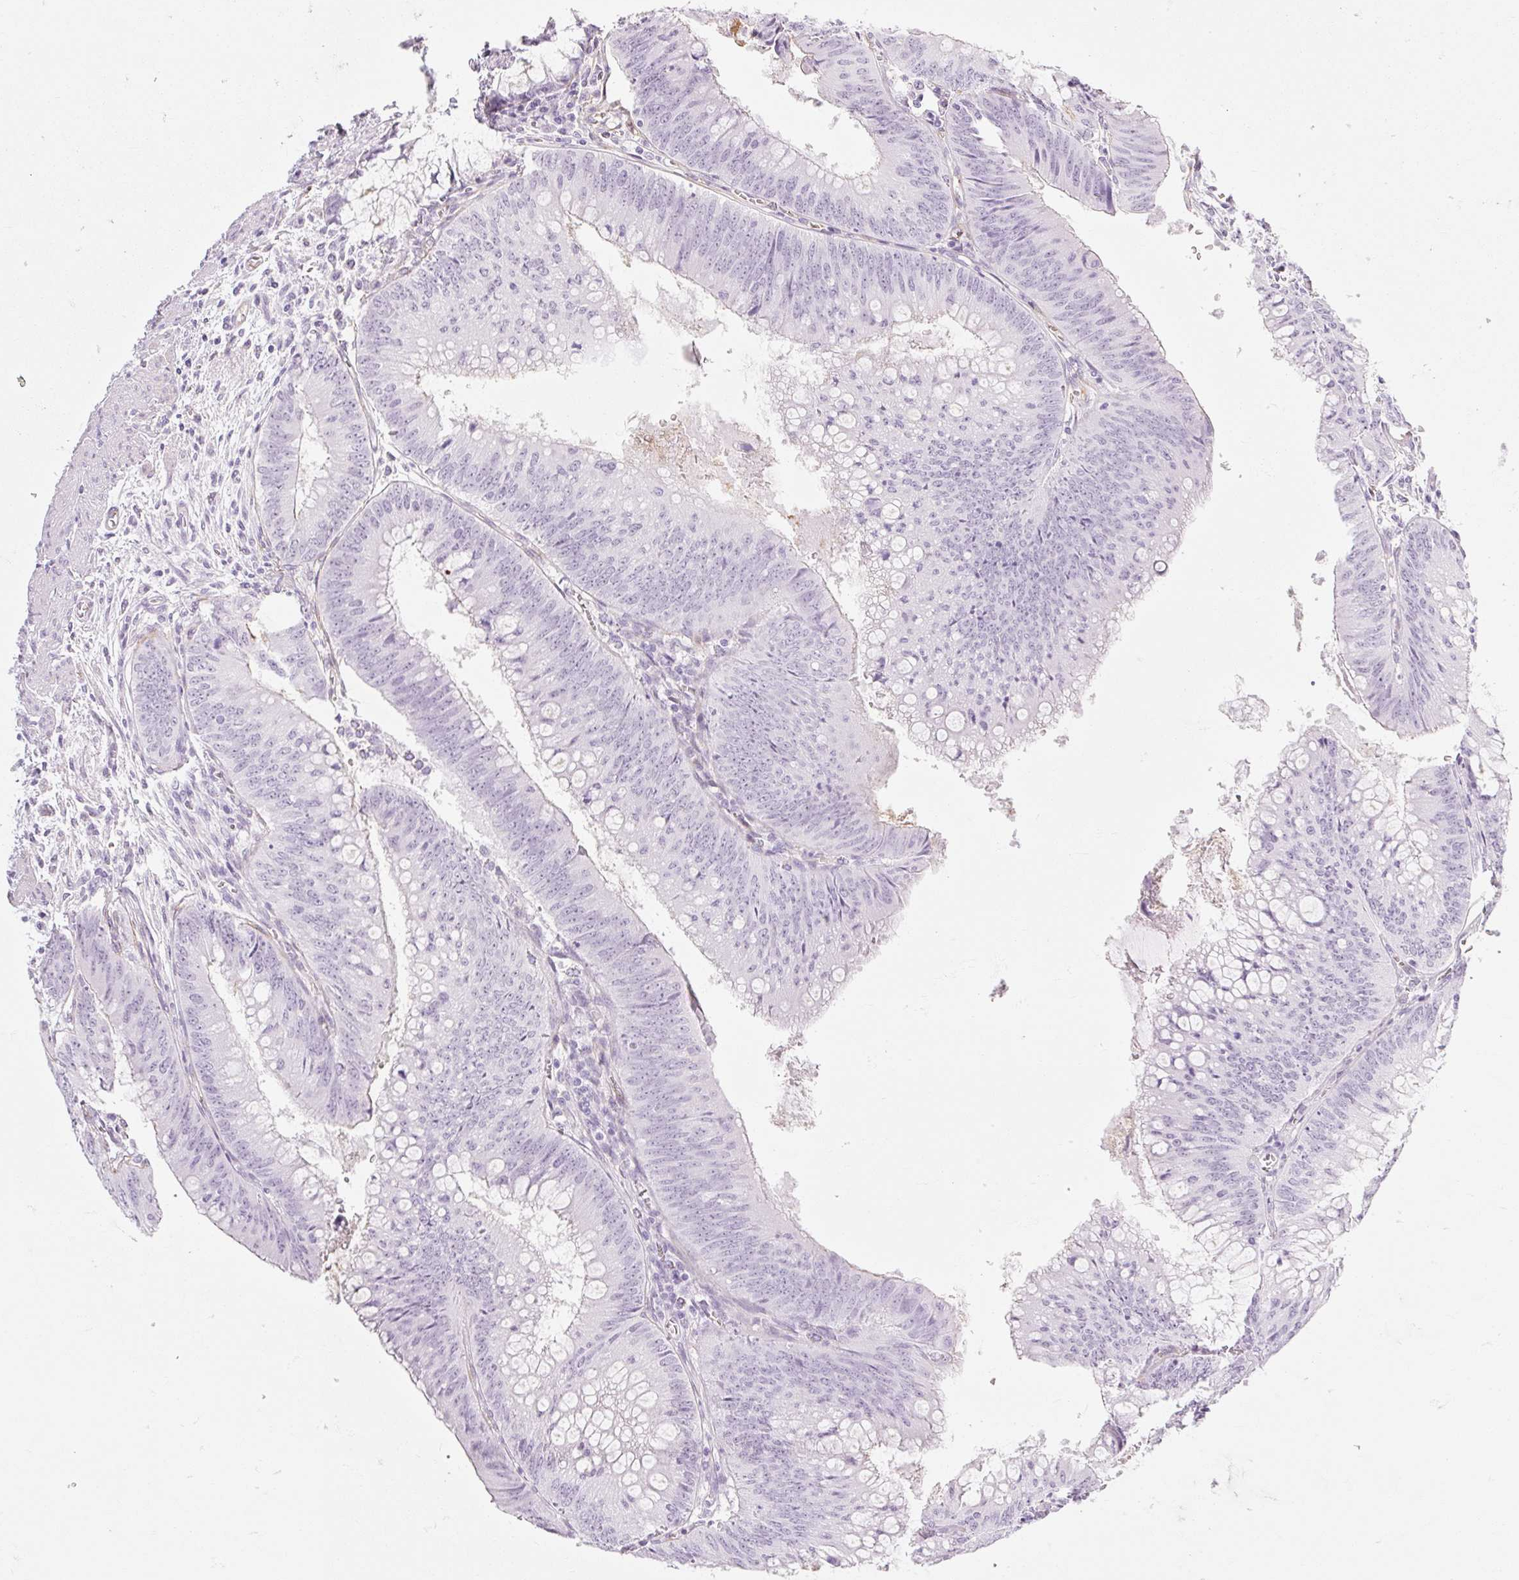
{"staining": {"intensity": "negative", "quantity": "none", "location": "none"}, "tissue": "colorectal cancer", "cell_type": "Tumor cells", "image_type": "cancer", "snomed": [{"axis": "morphology", "description": "Adenocarcinoma, NOS"}, {"axis": "topography", "description": "Rectum"}], "caption": "A micrograph of colorectal cancer (adenocarcinoma) stained for a protein reveals no brown staining in tumor cells.", "gene": "TAF1L", "patient": {"sex": "female", "age": 72}}